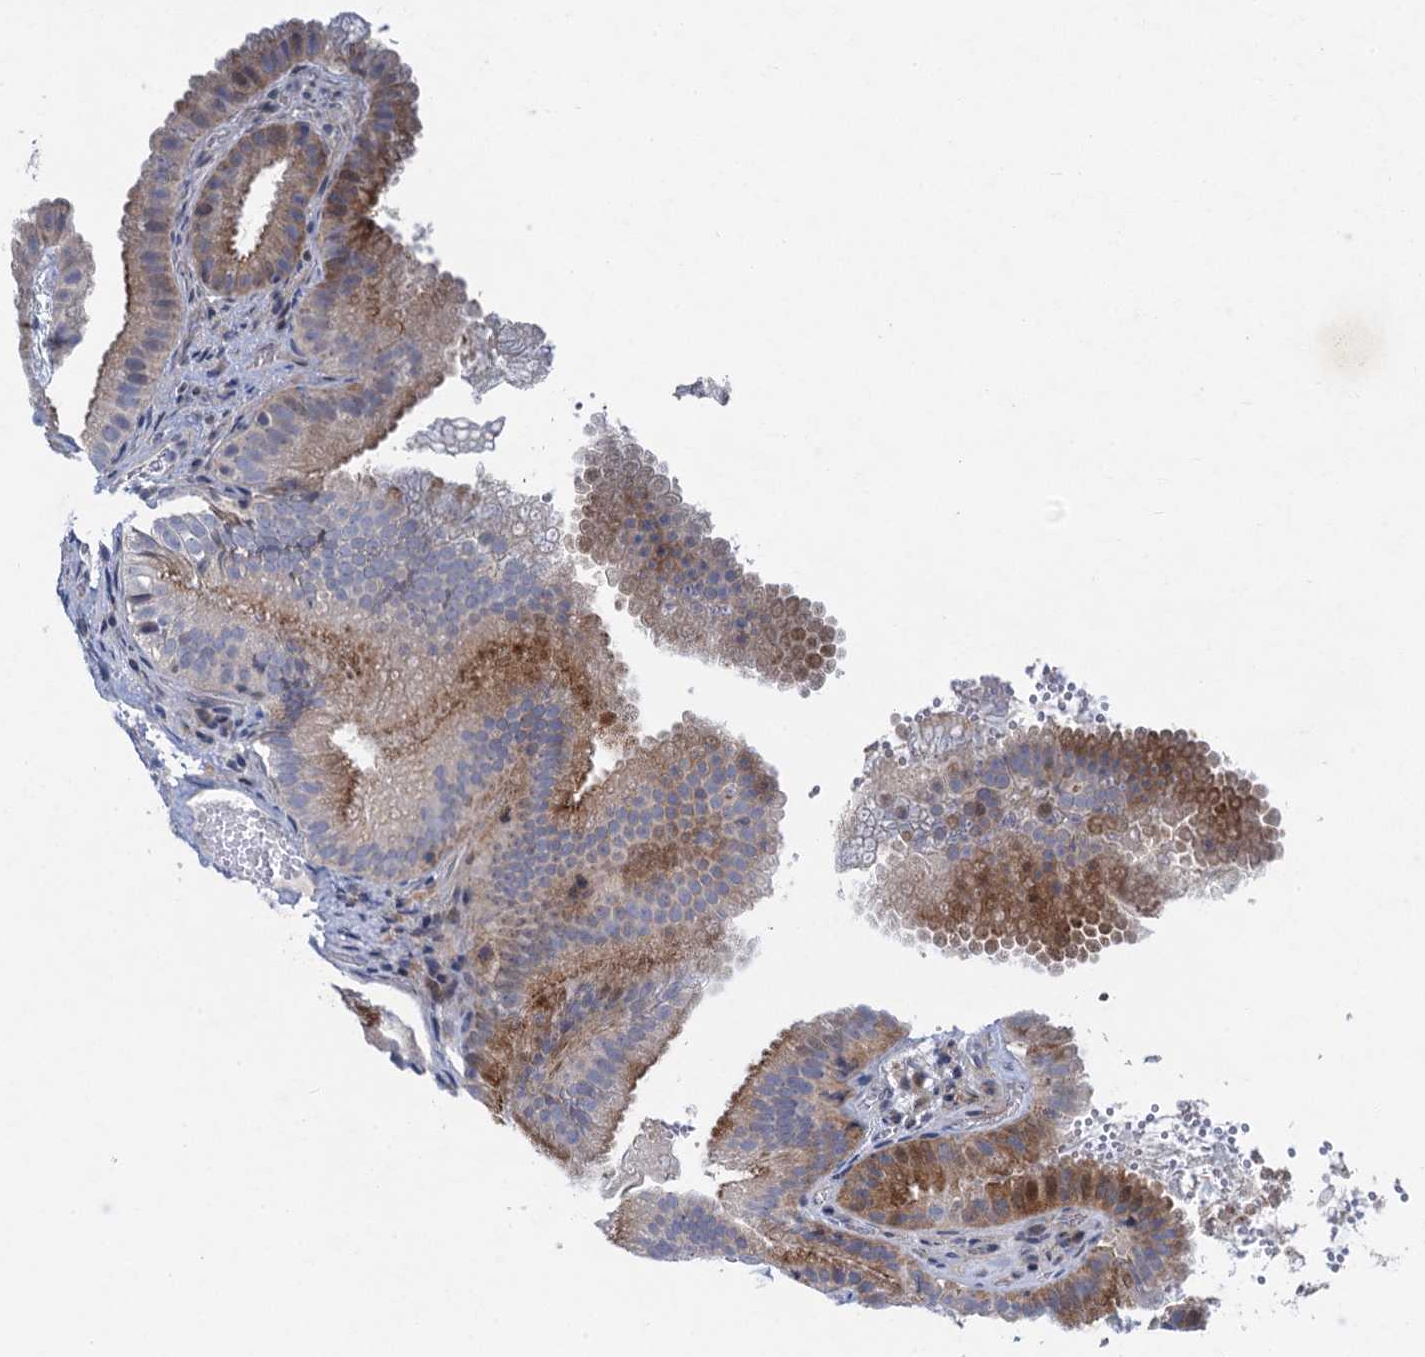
{"staining": {"intensity": "moderate", "quantity": "<25%", "location": "cytoplasmic/membranous"}, "tissue": "gallbladder", "cell_type": "Glandular cells", "image_type": "normal", "snomed": [{"axis": "morphology", "description": "Normal tissue, NOS"}, {"axis": "topography", "description": "Gallbladder"}], "caption": "Normal gallbladder was stained to show a protein in brown. There is low levels of moderate cytoplasmic/membranous expression in about <25% of glandular cells. Ihc stains the protein of interest in brown and the nuclei are stained blue.", "gene": "QPCTL", "patient": {"sex": "female", "age": 30}}